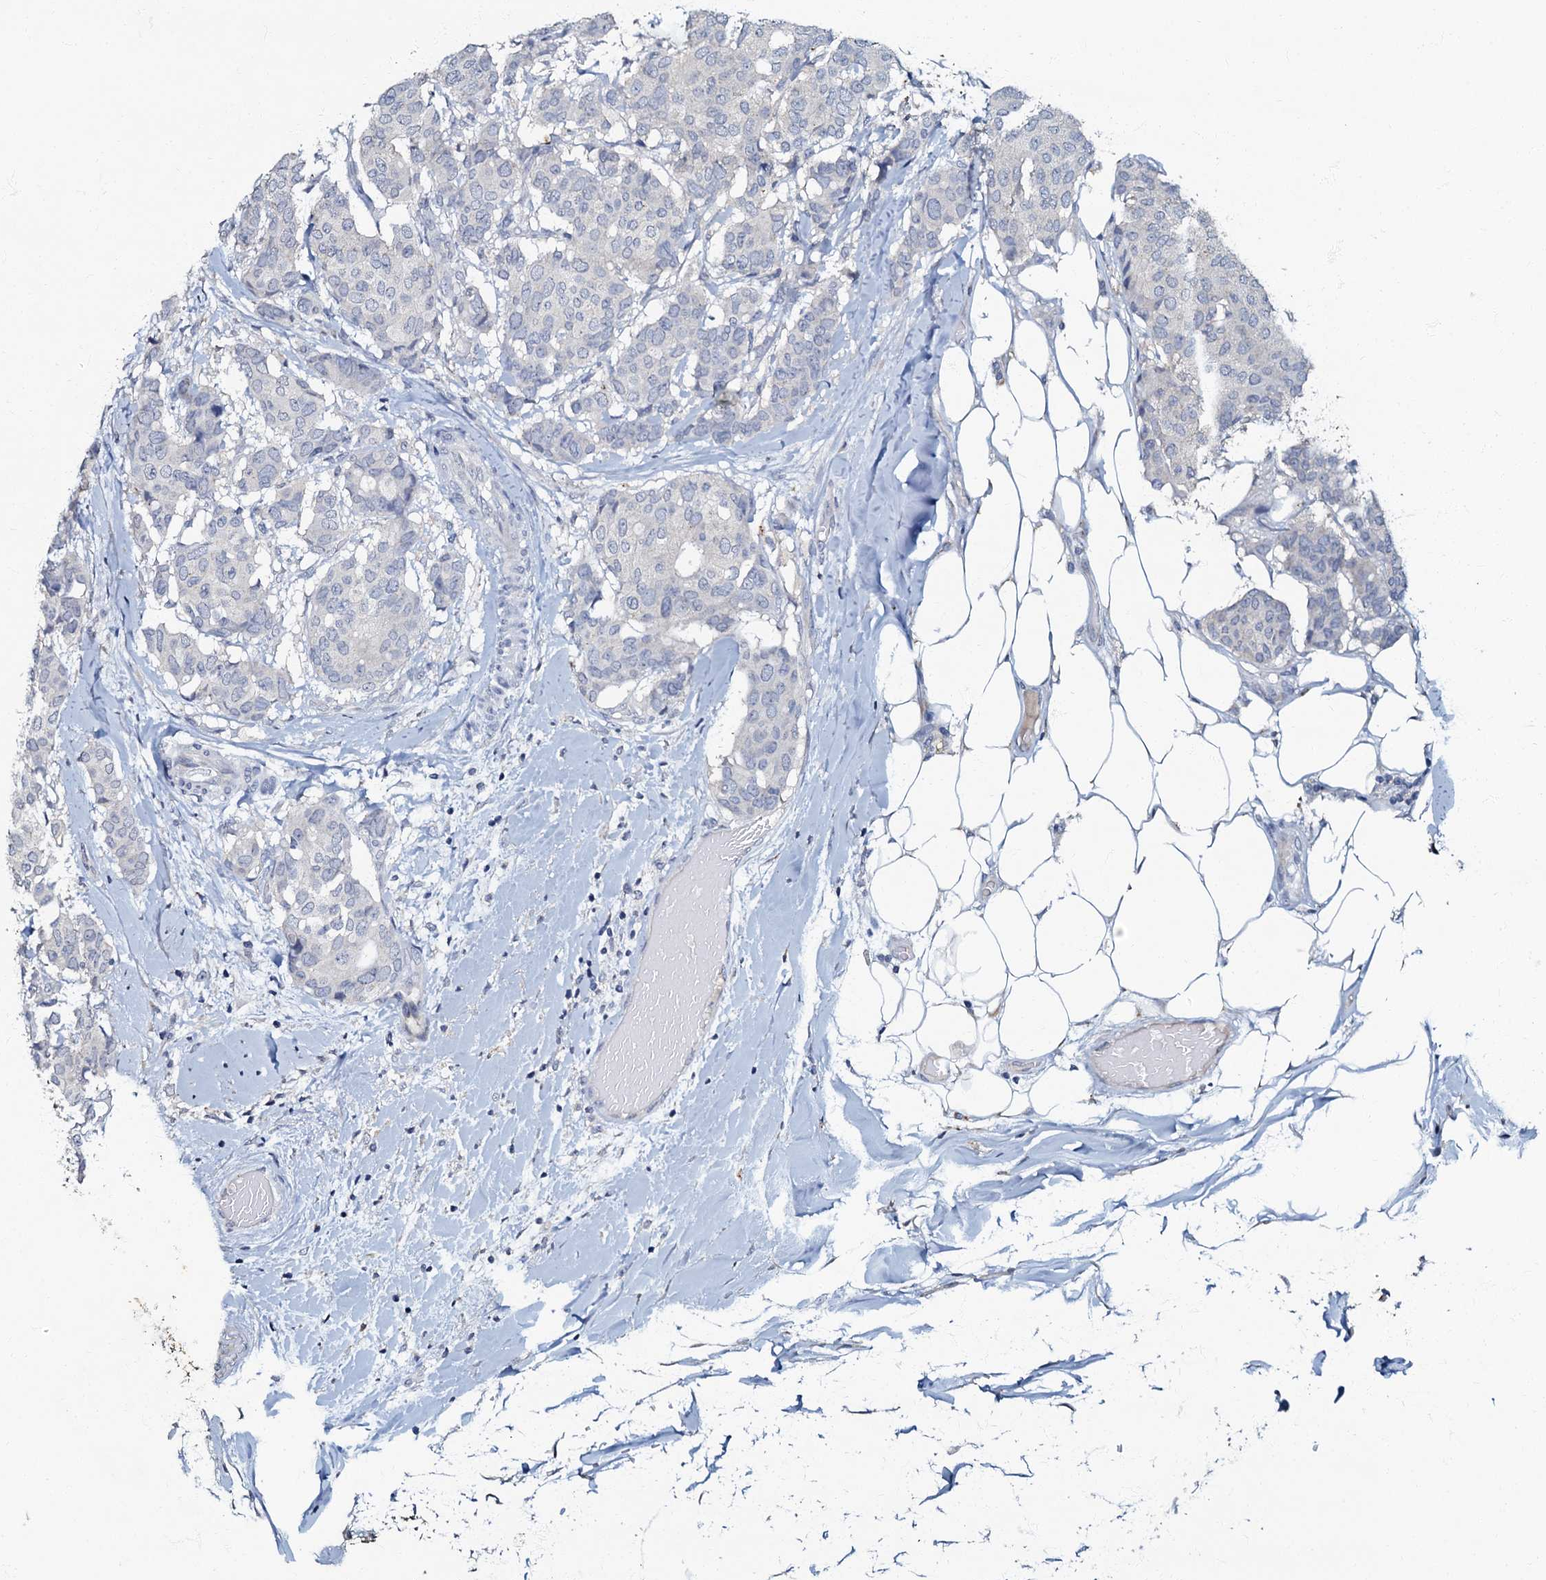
{"staining": {"intensity": "negative", "quantity": "none", "location": "none"}, "tissue": "breast cancer", "cell_type": "Tumor cells", "image_type": "cancer", "snomed": [{"axis": "morphology", "description": "Duct carcinoma"}, {"axis": "topography", "description": "Breast"}], "caption": "Immunohistochemistry (IHC) of human breast cancer (infiltrating ductal carcinoma) demonstrates no staining in tumor cells. The staining is performed using DAB (3,3'-diaminobenzidine) brown chromogen with nuclei counter-stained in using hematoxylin.", "gene": "OLAH", "patient": {"sex": "female", "age": 75}}